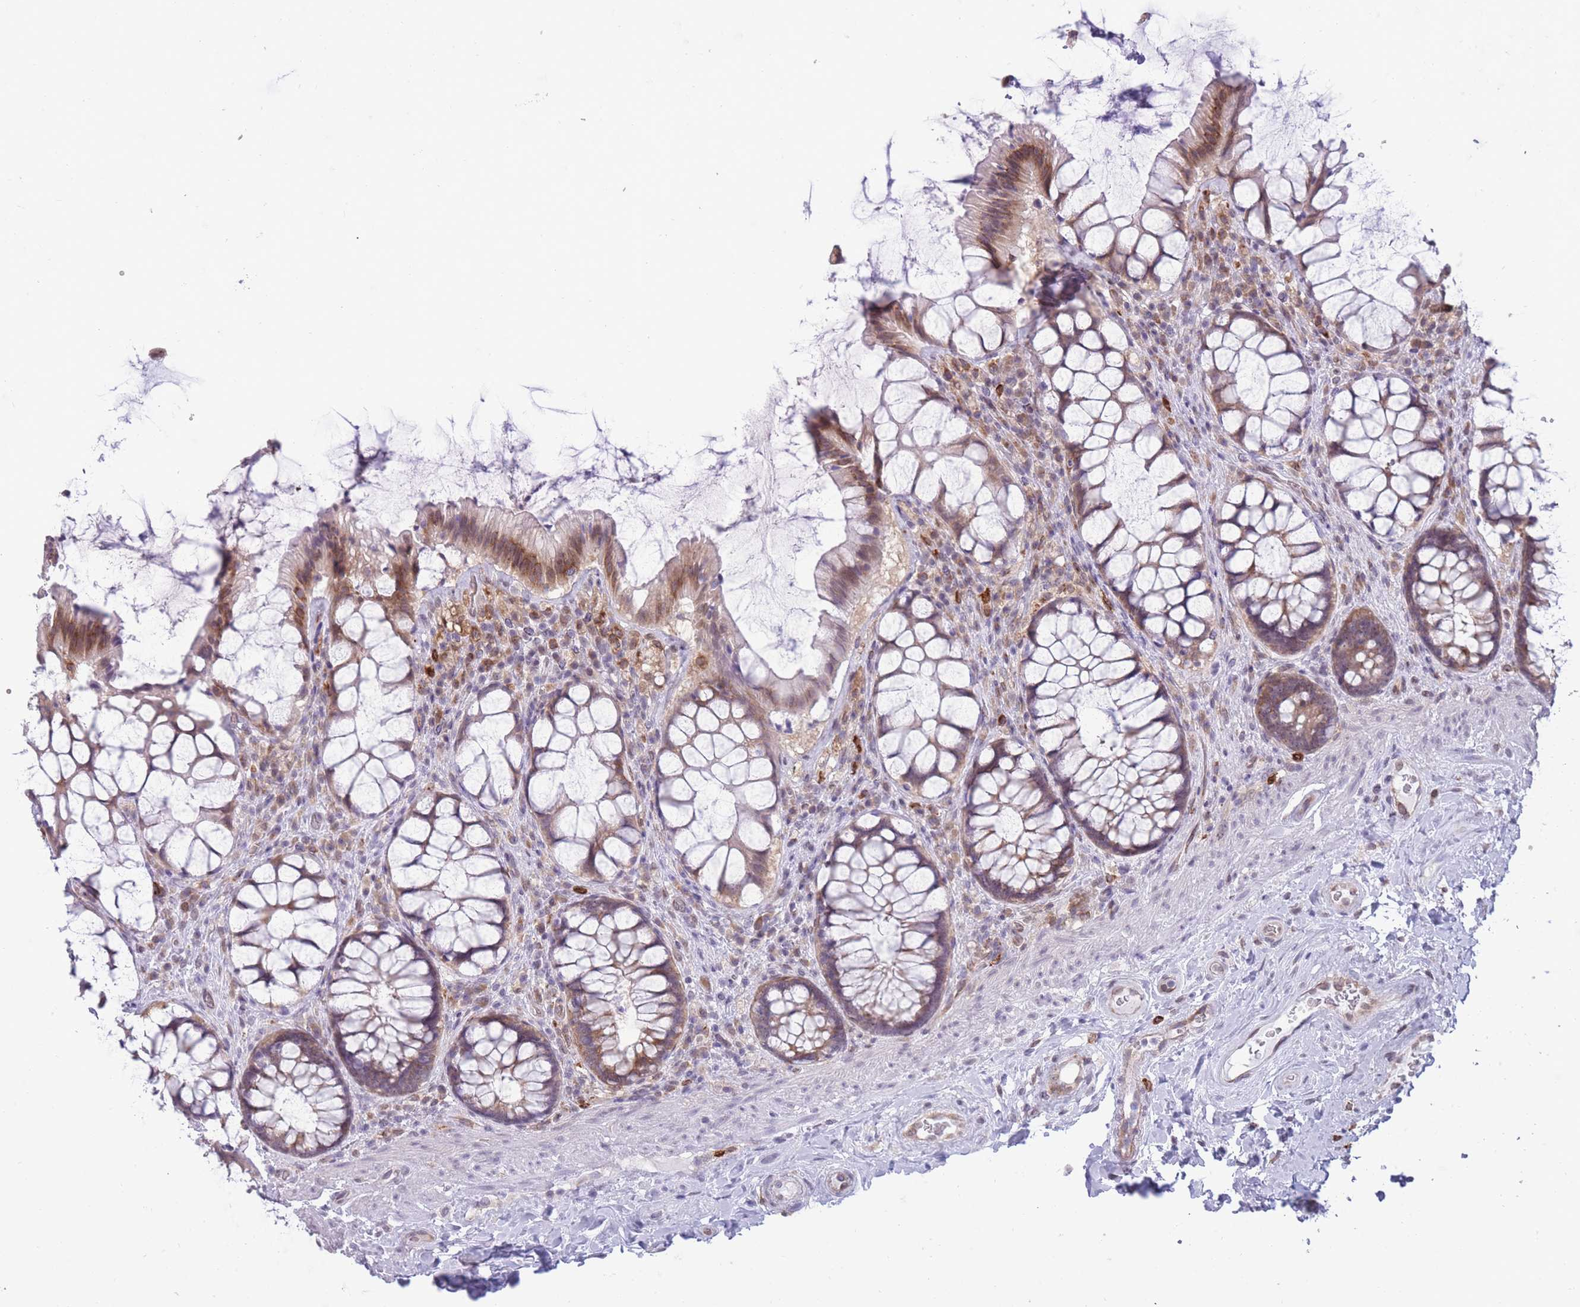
{"staining": {"intensity": "moderate", "quantity": "25%-75%", "location": "cytoplasmic/membranous"}, "tissue": "rectum", "cell_type": "Glandular cells", "image_type": "normal", "snomed": [{"axis": "morphology", "description": "Normal tissue, NOS"}, {"axis": "topography", "description": "Rectum"}], "caption": "DAB (3,3'-diaminobenzidine) immunohistochemical staining of benign rectum reveals moderate cytoplasmic/membranous protein positivity in approximately 25%-75% of glandular cells.", "gene": "TMEM121", "patient": {"sex": "female", "age": 58}}